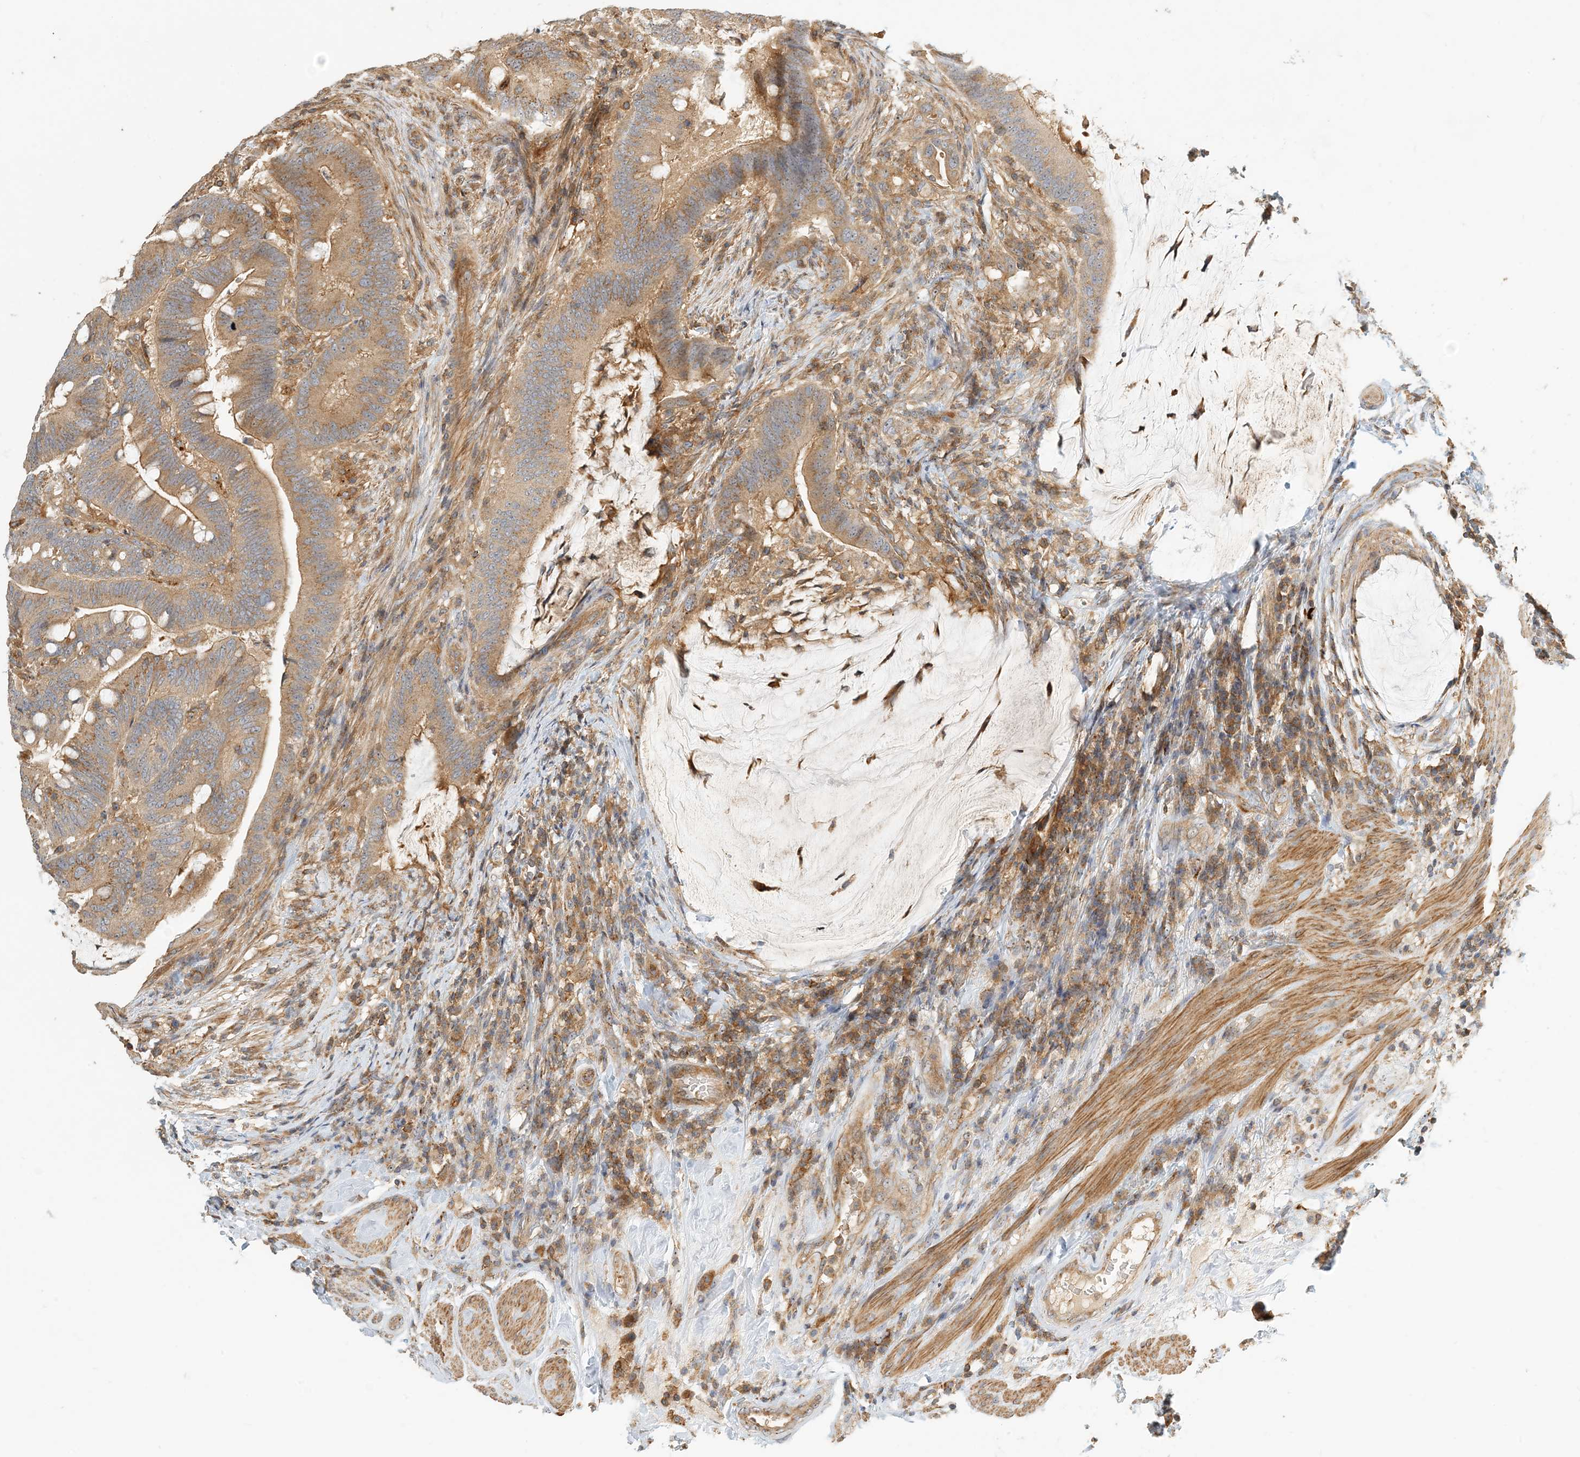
{"staining": {"intensity": "moderate", "quantity": ">75%", "location": "cytoplasmic/membranous"}, "tissue": "colorectal cancer", "cell_type": "Tumor cells", "image_type": "cancer", "snomed": [{"axis": "morphology", "description": "Adenocarcinoma, NOS"}, {"axis": "topography", "description": "Colon"}], "caption": "Immunohistochemical staining of human colorectal cancer (adenocarcinoma) shows medium levels of moderate cytoplasmic/membranous positivity in about >75% of tumor cells.", "gene": "COLEC11", "patient": {"sex": "female", "age": 66}}